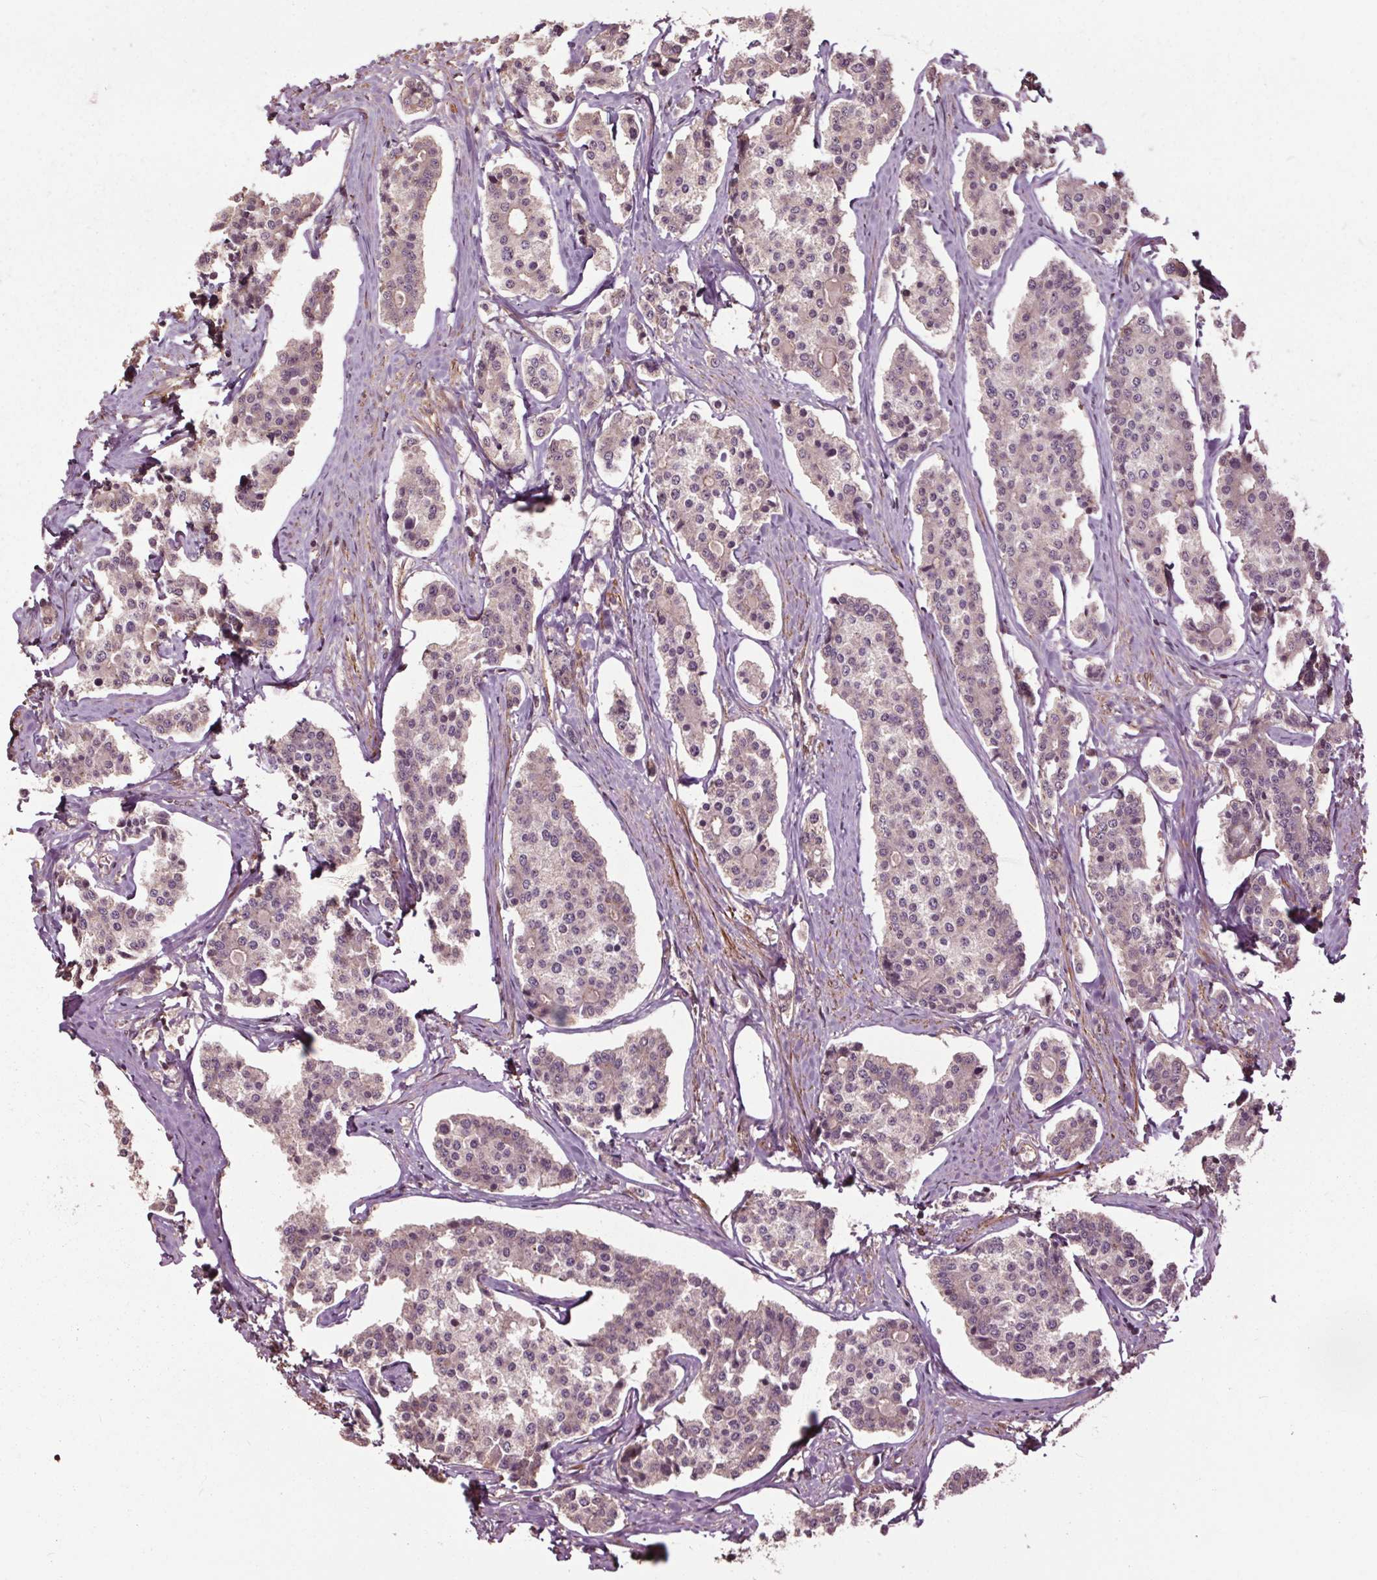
{"staining": {"intensity": "weak", "quantity": "<25%", "location": "cytoplasmic/membranous"}, "tissue": "carcinoid", "cell_type": "Tumor cells", "image_type": "cancer", "snomed": [{"axis": "morphology", "description": "Carcinoid, malignant, NOS"}, {"axis": "topography", "description": "Small intestine"}], "caption": "Tumor cells are negative for brown protein staining in malignant carcinoid.", "gene": "CEP95", "patient": {"sex": "female", "age": 65}}